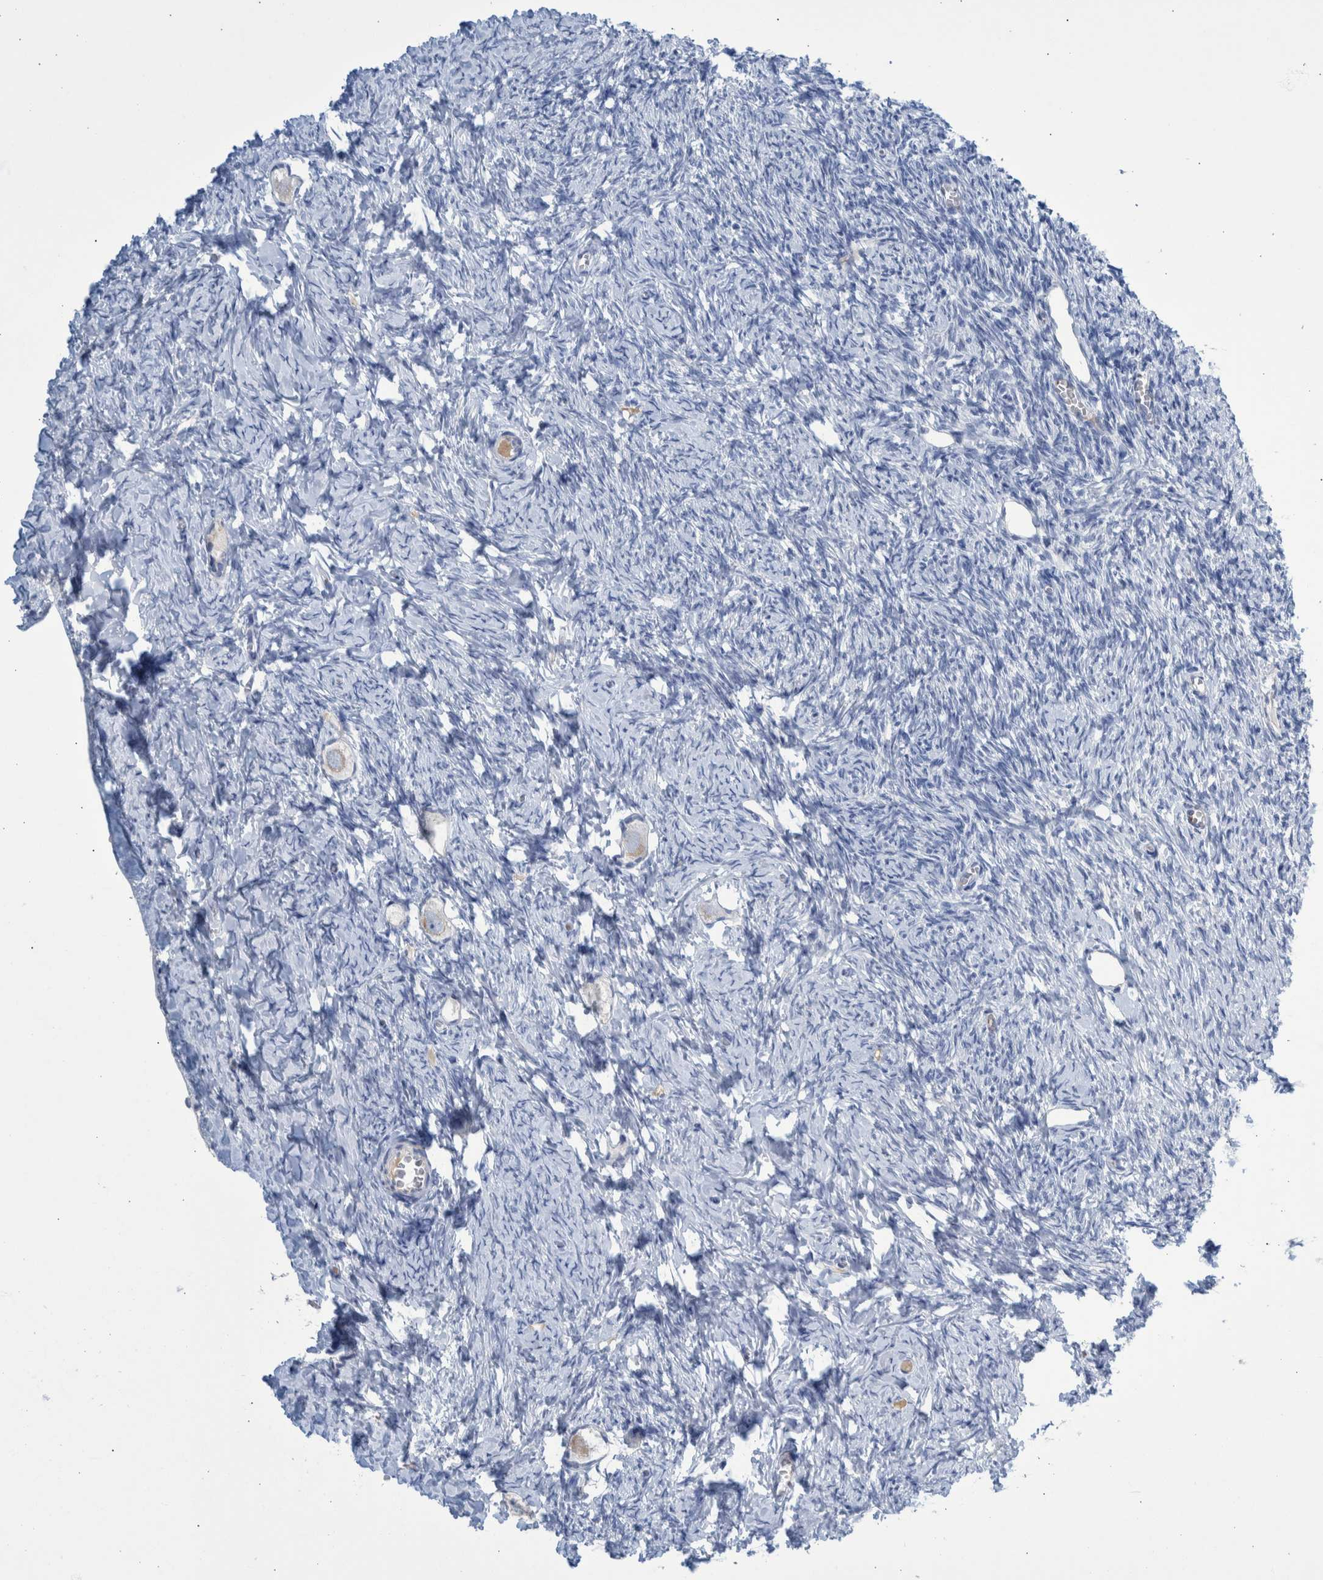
{"staining": {"intensity": "weak", "quantity": "<25%", "location": "cytoplasmic/membranous"}, "tissue": "ovary", "cell_type": "Follicle cells", "image_type": "normal", "snomed": [{"axis": "morphology", "description": "Normal tissue, NOS"}, {"axis": "topography", "description": "Ovary"}], "caption": "An IHC image of unremarkable ovary is shown. There is no staining in follicle cells of ovary. Brightfield microscopy of immunohistochemistry (IHC) stained with DAB (brown) and hematoxylin (blue), captured at high magnification.", "gene": "SLC34A3", "patient": {"sex": "female", "age": 27}}